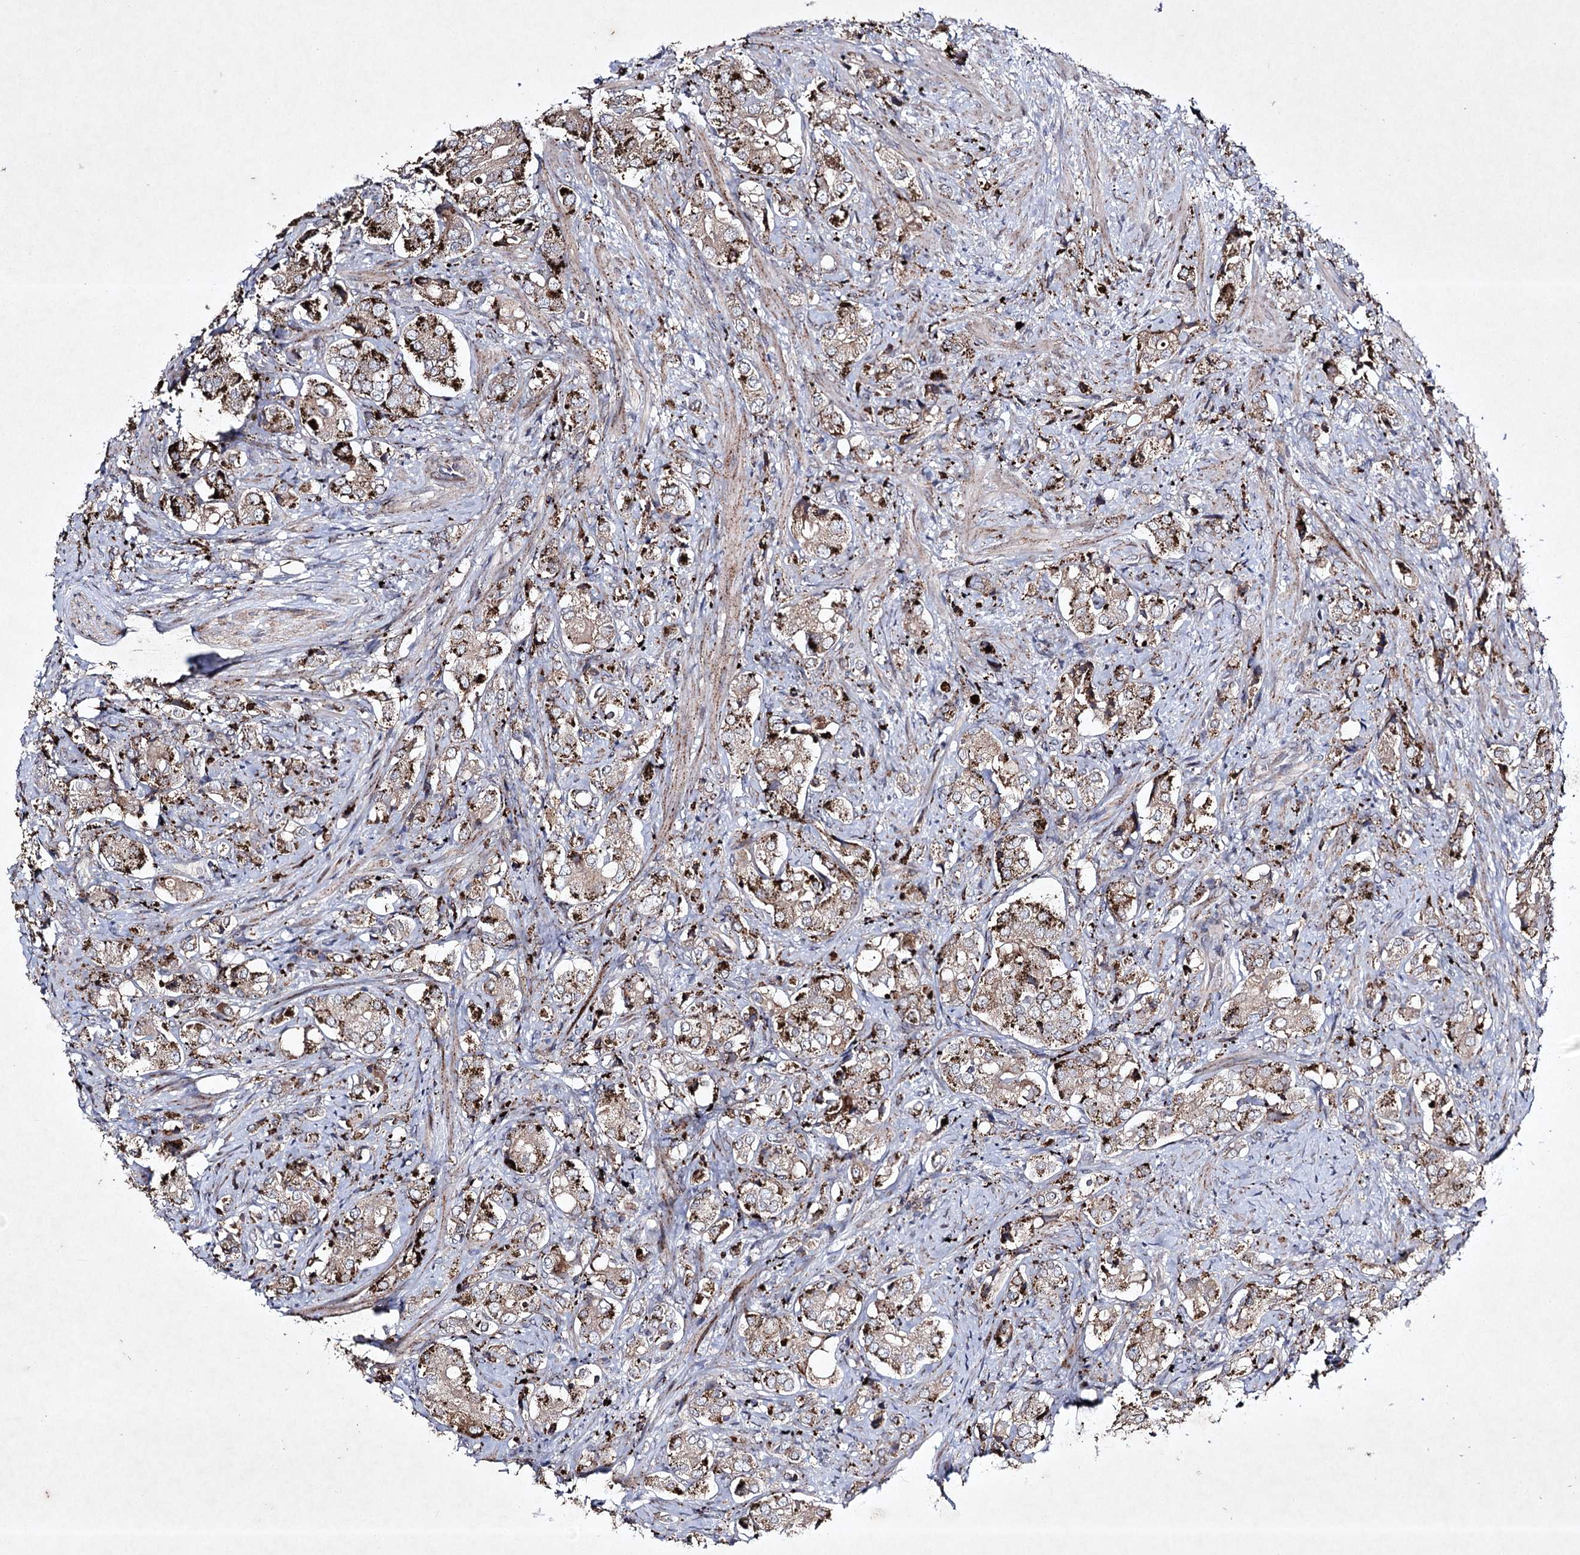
{"staining": {"intensity": "moderate", "quantity": ">75%", "location": "cytoplasmic/membranous"}, "tissue": "prostate cancer", "cell_type": "Tumor cells", "image_type": "cancer", "snomed": [{"axis": "morphology", "description": "Adenocarcinoma, High grade"}, {"axis": "topography", "description": "Prostate"}], "caption": "Protein positivity by immunohistochemistry shows moderate cytoplasmic/membranous staining in about >75% of tumor cells in prostate cancer. (DAB (3,3'-diaminobenzidine) = brown stain, brightfield microscopy at high magnification).", "gene": "ALG9", "patient": {"sex": "male", "age": 65}}